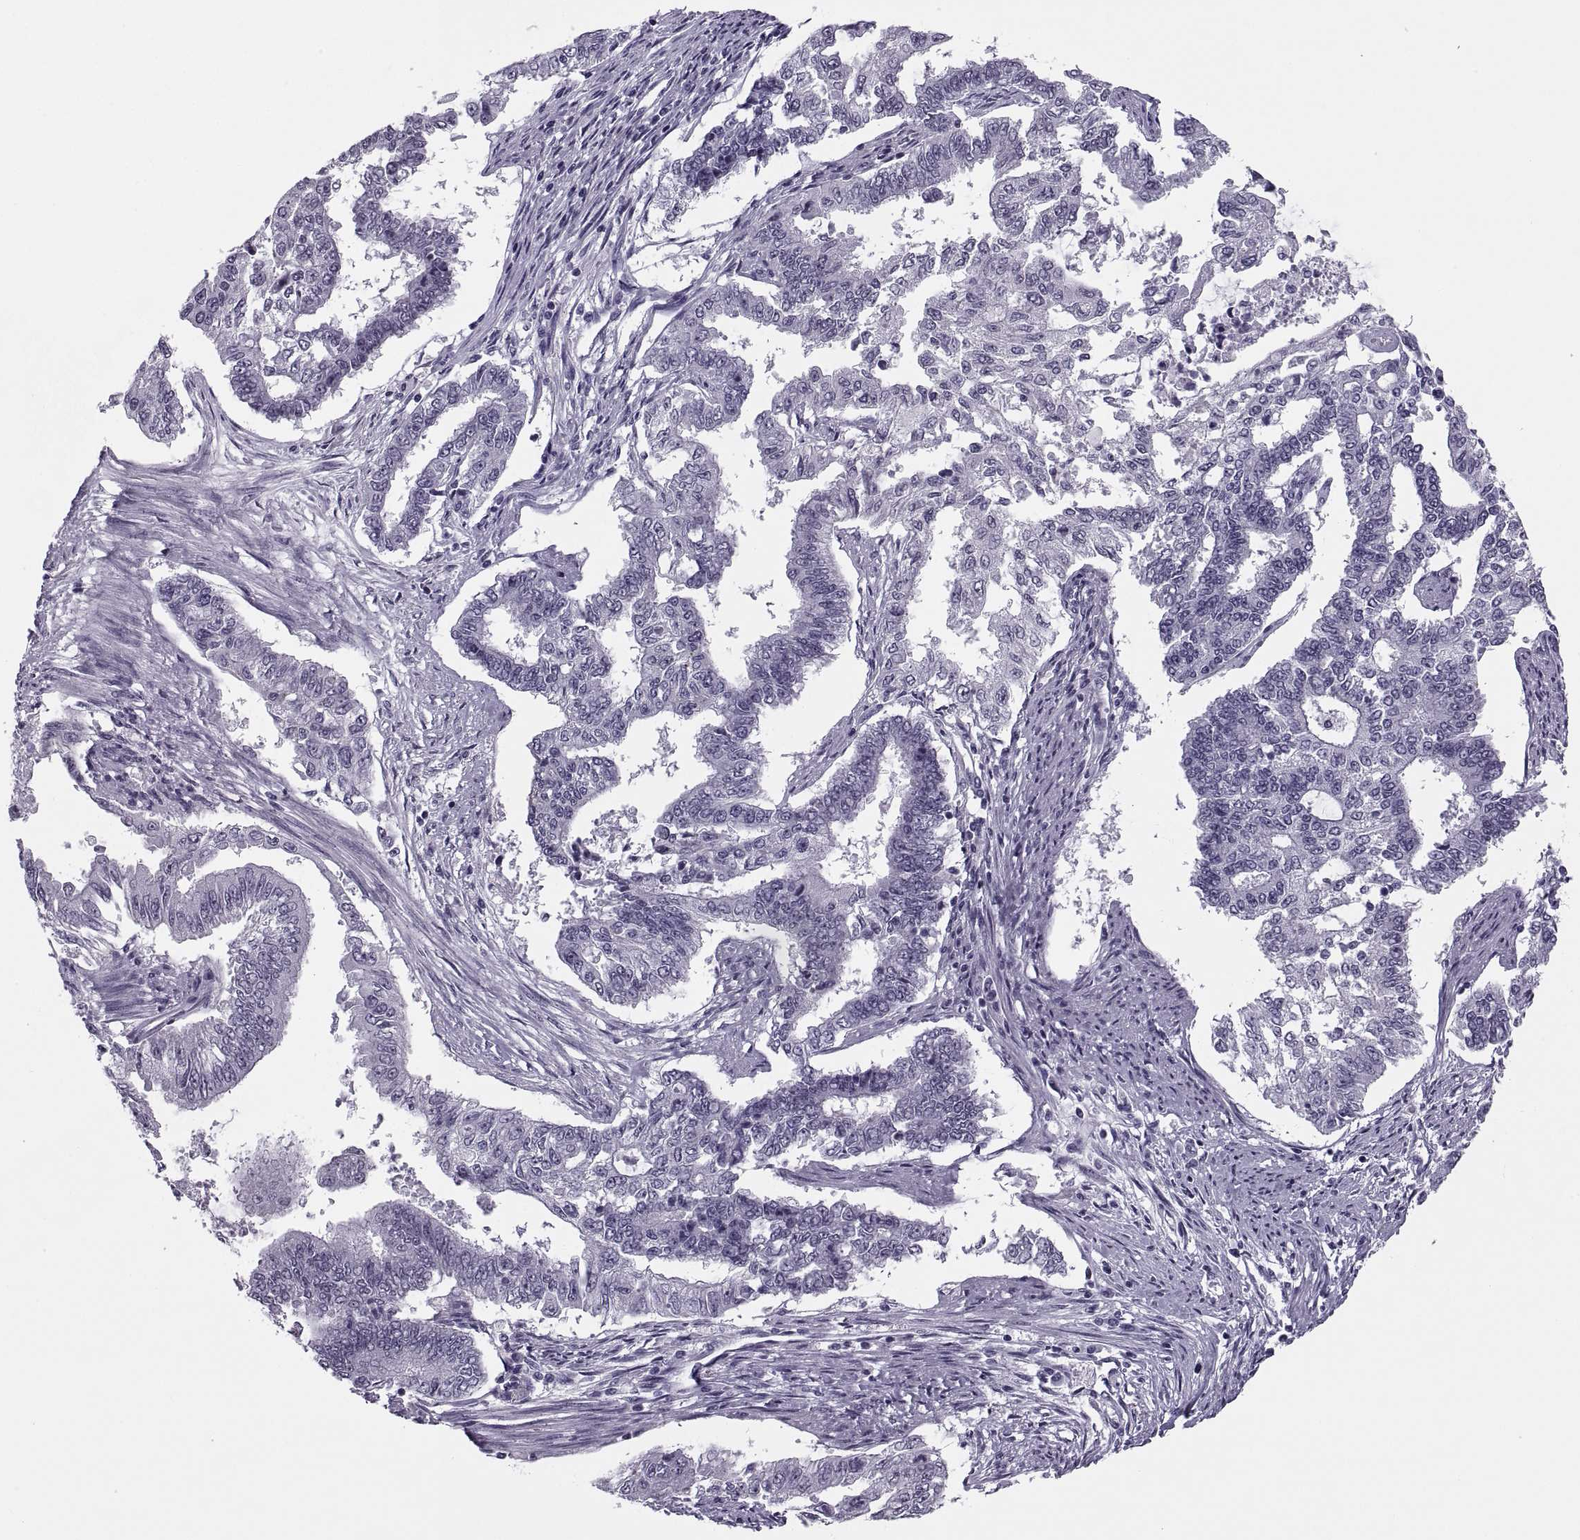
{"staining": {"intensity": "negative", "quantity": "none", "location": "none"}, "tissue": "endometrial cancer", "cell_type": "Tumor cells", "image_type": "cancer", "snomed": [{"axis": "morphology", "description": "Adenocarcinoma, NOS"}, {"axis": "topography", "description": "Uterus"}], "caption": "DAB immunohistochemical staining of human adenocarcinoma (endometrial) reveals no significant positivity in tumor cells.", "gene": "TBC1D3G", "patient": {"sex": "female", "age": 59}}